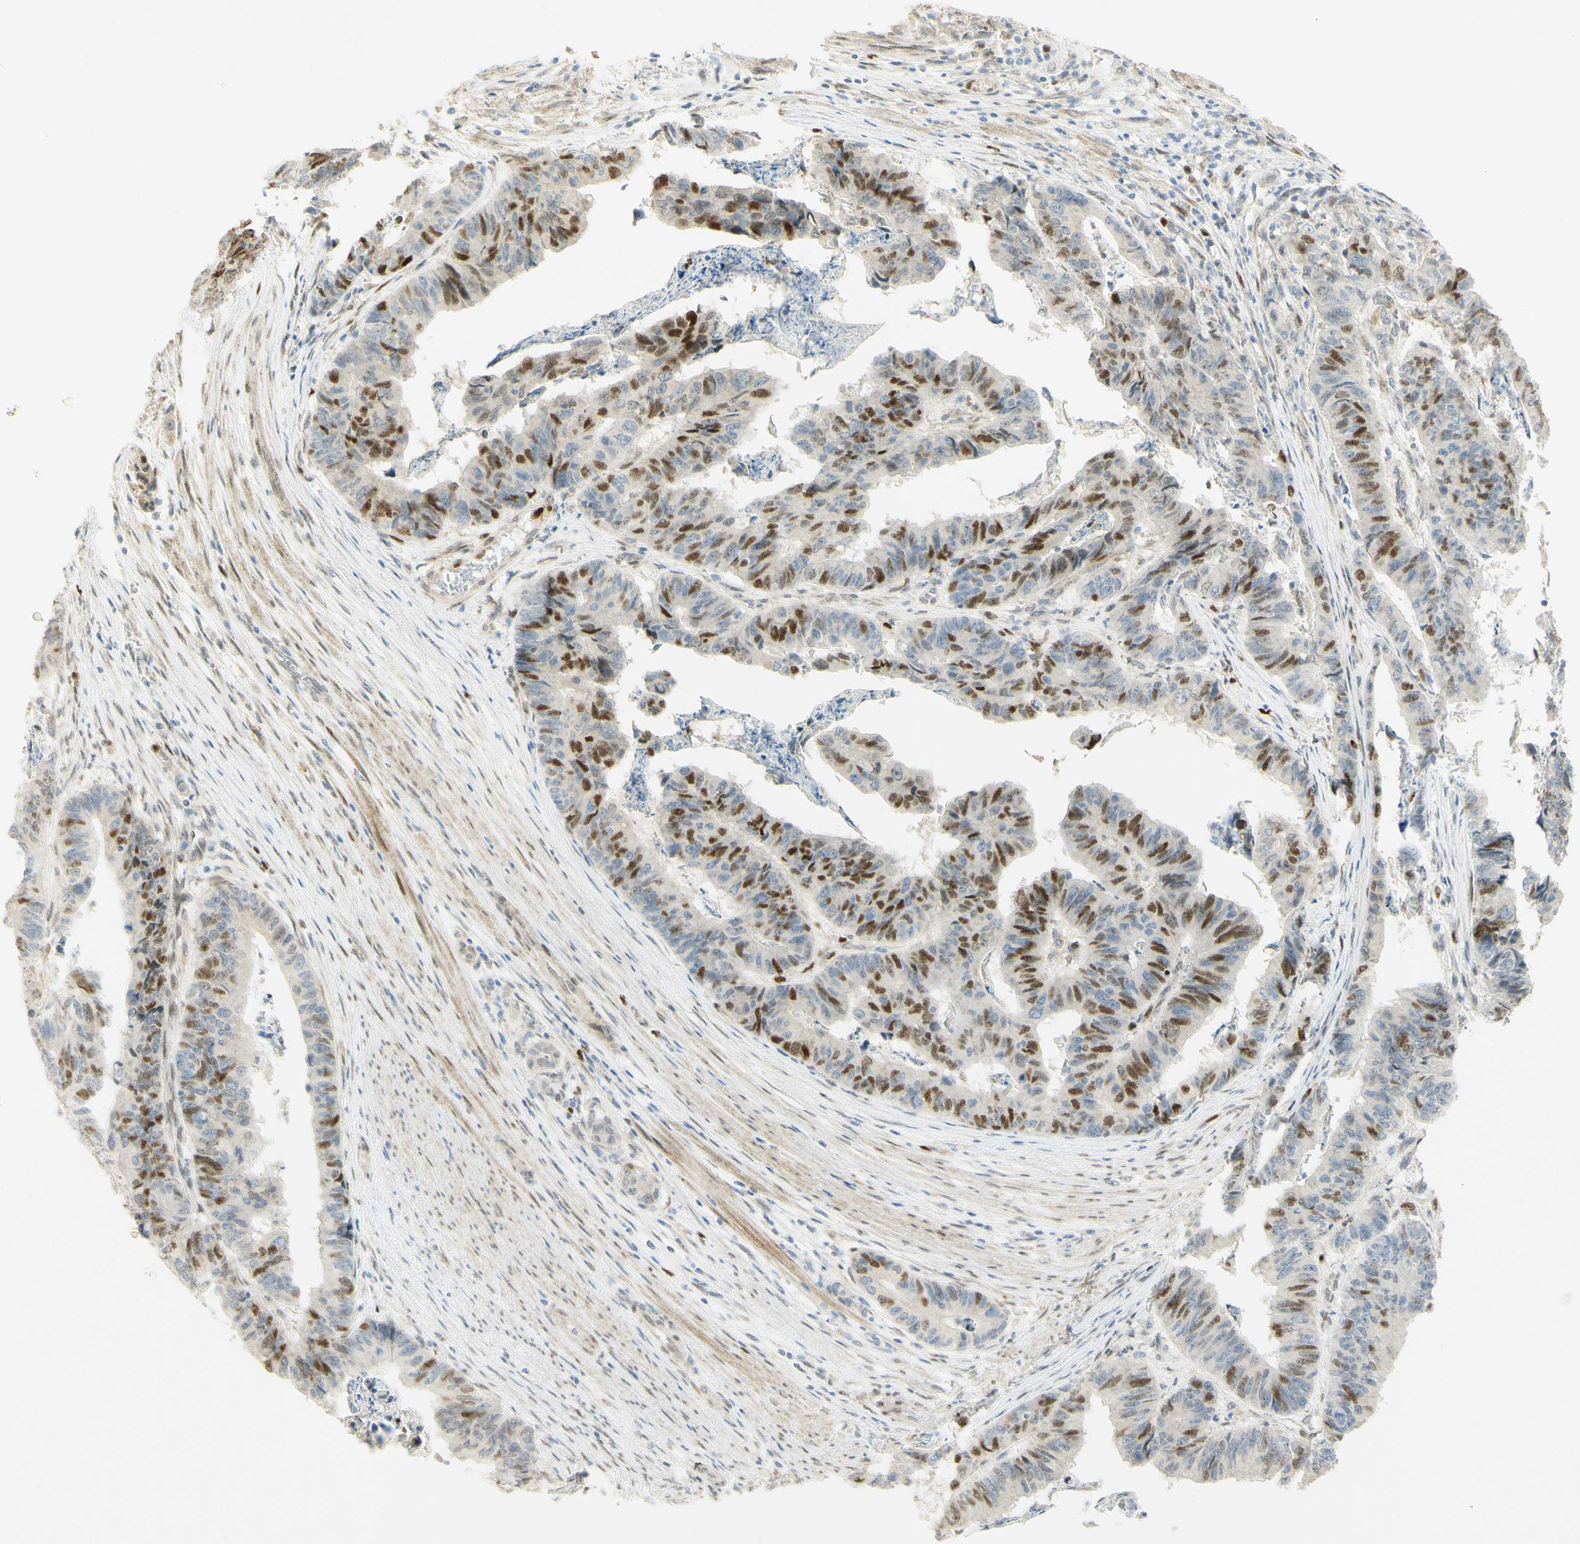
{"staining": {"intensity": "strong", "quantity": "25%-75%", "location": "nuclear"}, "tissue": "stomach cancer", "cell_type": "Tumor cells", "image_type": "cancer", "snomed": [{"axis": "morphology", "description": "Adenocarcinoma, NOS"}, {"axis": "topography", "description": "Stomach, lower"}], "caption": "The immunohistochemical stain shows strong nuclear expression in tumor cells of stomach adenocarcinoma tissue.", "gene": "E2F1", "patient": {"sex": "male", "age": 77}}